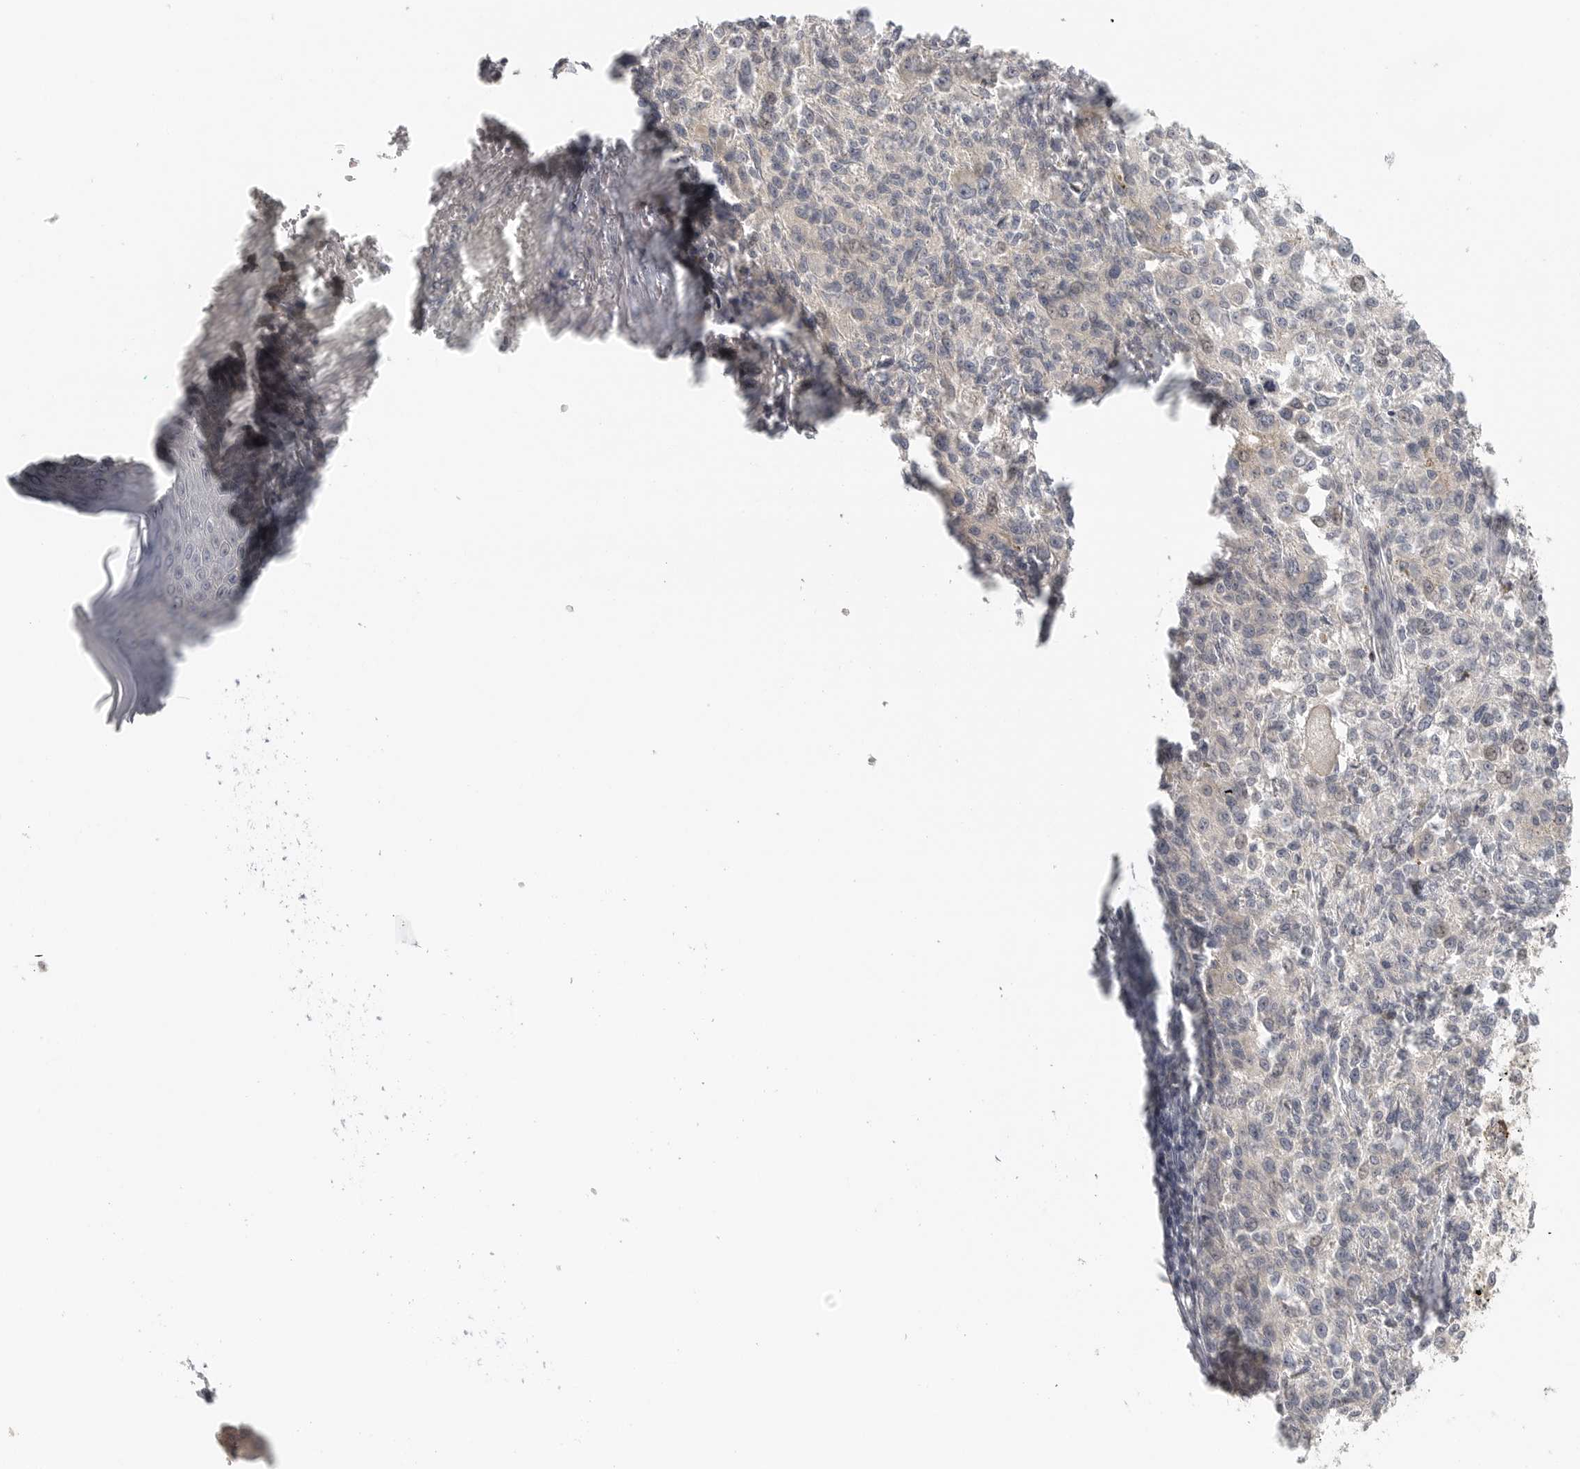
{"staining": {"intensity": "negative", "quantity": "none", "location": "none"}, "tissue": "melanoma", "cell_type": "Tumor cells", "image_type": "cancer", "snomed": [{"axis": "morphology", "description": "Necrosis, NOS"}, {"axis": "morphology", "description": "Malignant melanoma, NOS"}, {"axis": "topography", "description": "Skin"}], "caption": "High magnification brightfield microscopy of malignant melanoma stained with DAB (3,3'-diaminobenzidine) (brown) and counterstained with hematoxylin (blue): tumor cells show no significant expression. (DAB immunohistochemistry, high magnification).", "gene": "HDAC6", "patient": {"sex": "female", "age": 87}}